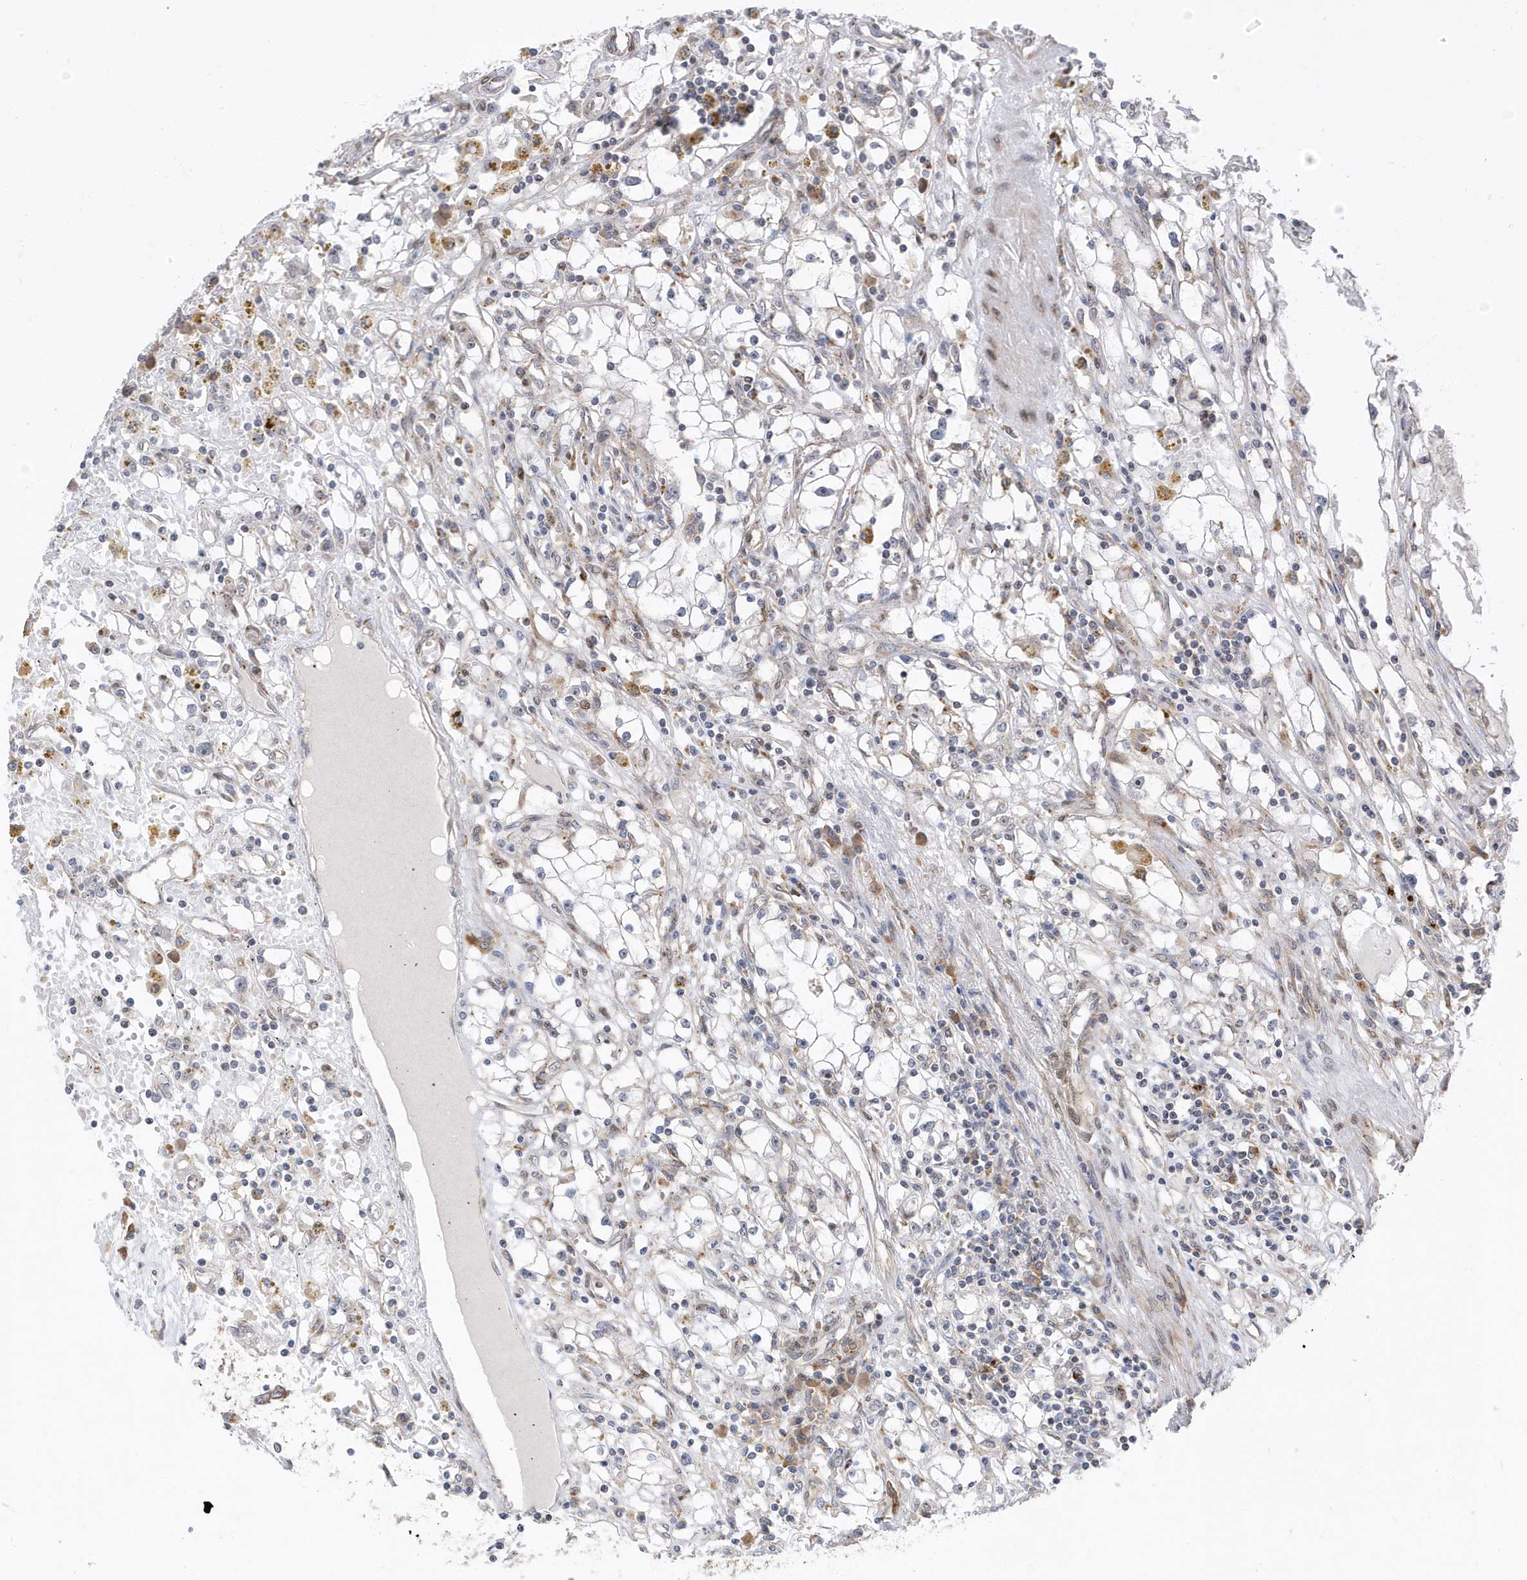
{"staining": {"intensity": "negative", "quantity": "none", "location": "none"}, "tissue": "renal cancer", "cell_type": "Tumor cells", "image_type": "cancer", "snomed": [{"axis": "morphology", "description": "Adenocarcinoma, NOS"}, {"axis": "topography", "description": "Kidney"}], "caption": "IHC micrograph of neoplastic tissue: renal adenocarcinoma stained with DAB reveals no significant protein positivity in tumor cells.", "gene": "ZNF507", "patient": {"sex": "male", "age": 56}}